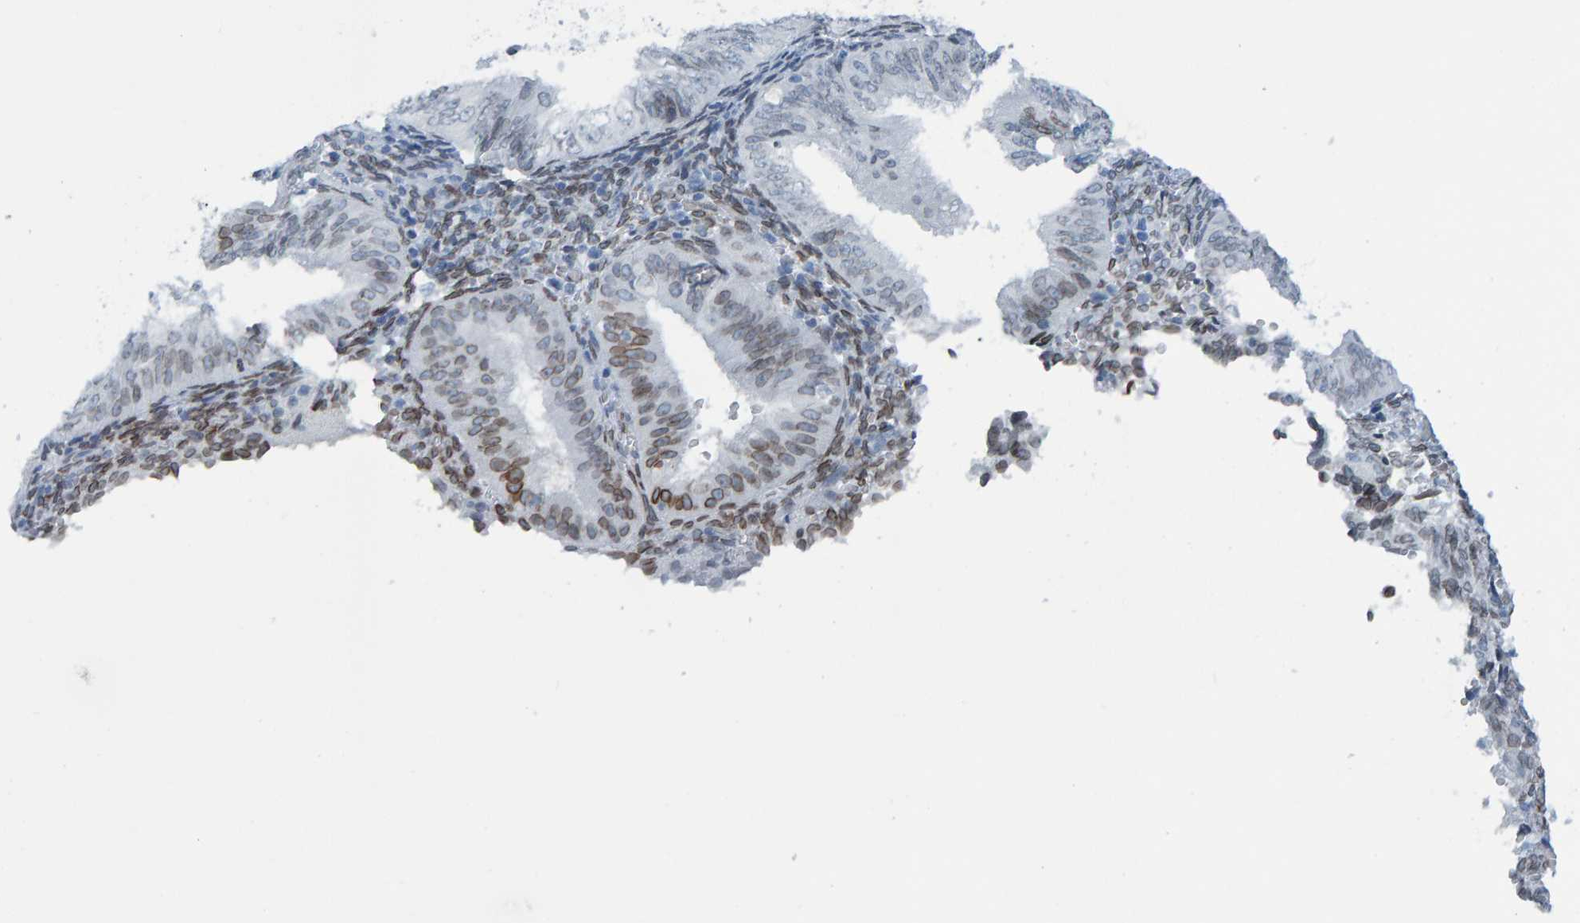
{"staining": {"intensity": "moderate", "quantity": "<25%", "location": "cytoplasmic/membranous,nuclear"}, "tissue": "endometrial cancer", "cell_type": "Tumor cells", "image_type": "cancer", "snomed": [{"axis": "morphology", "description": "Normal tissue, NOS"}, {"axis": "morphology", "description": "Adenocarcinoma, NOS"}, {"axis": "topography", "description": "Endometrium"}], "caption": "DAB immunohistochemical staining of endometrial adenocarcinoma demonstrates moderate cytoplasmic/membranous and nuclear protein expression in approximately <25% of tumor cells.", "gene": "LMNB2", "patient": {"sex": "female", "age": 53}}